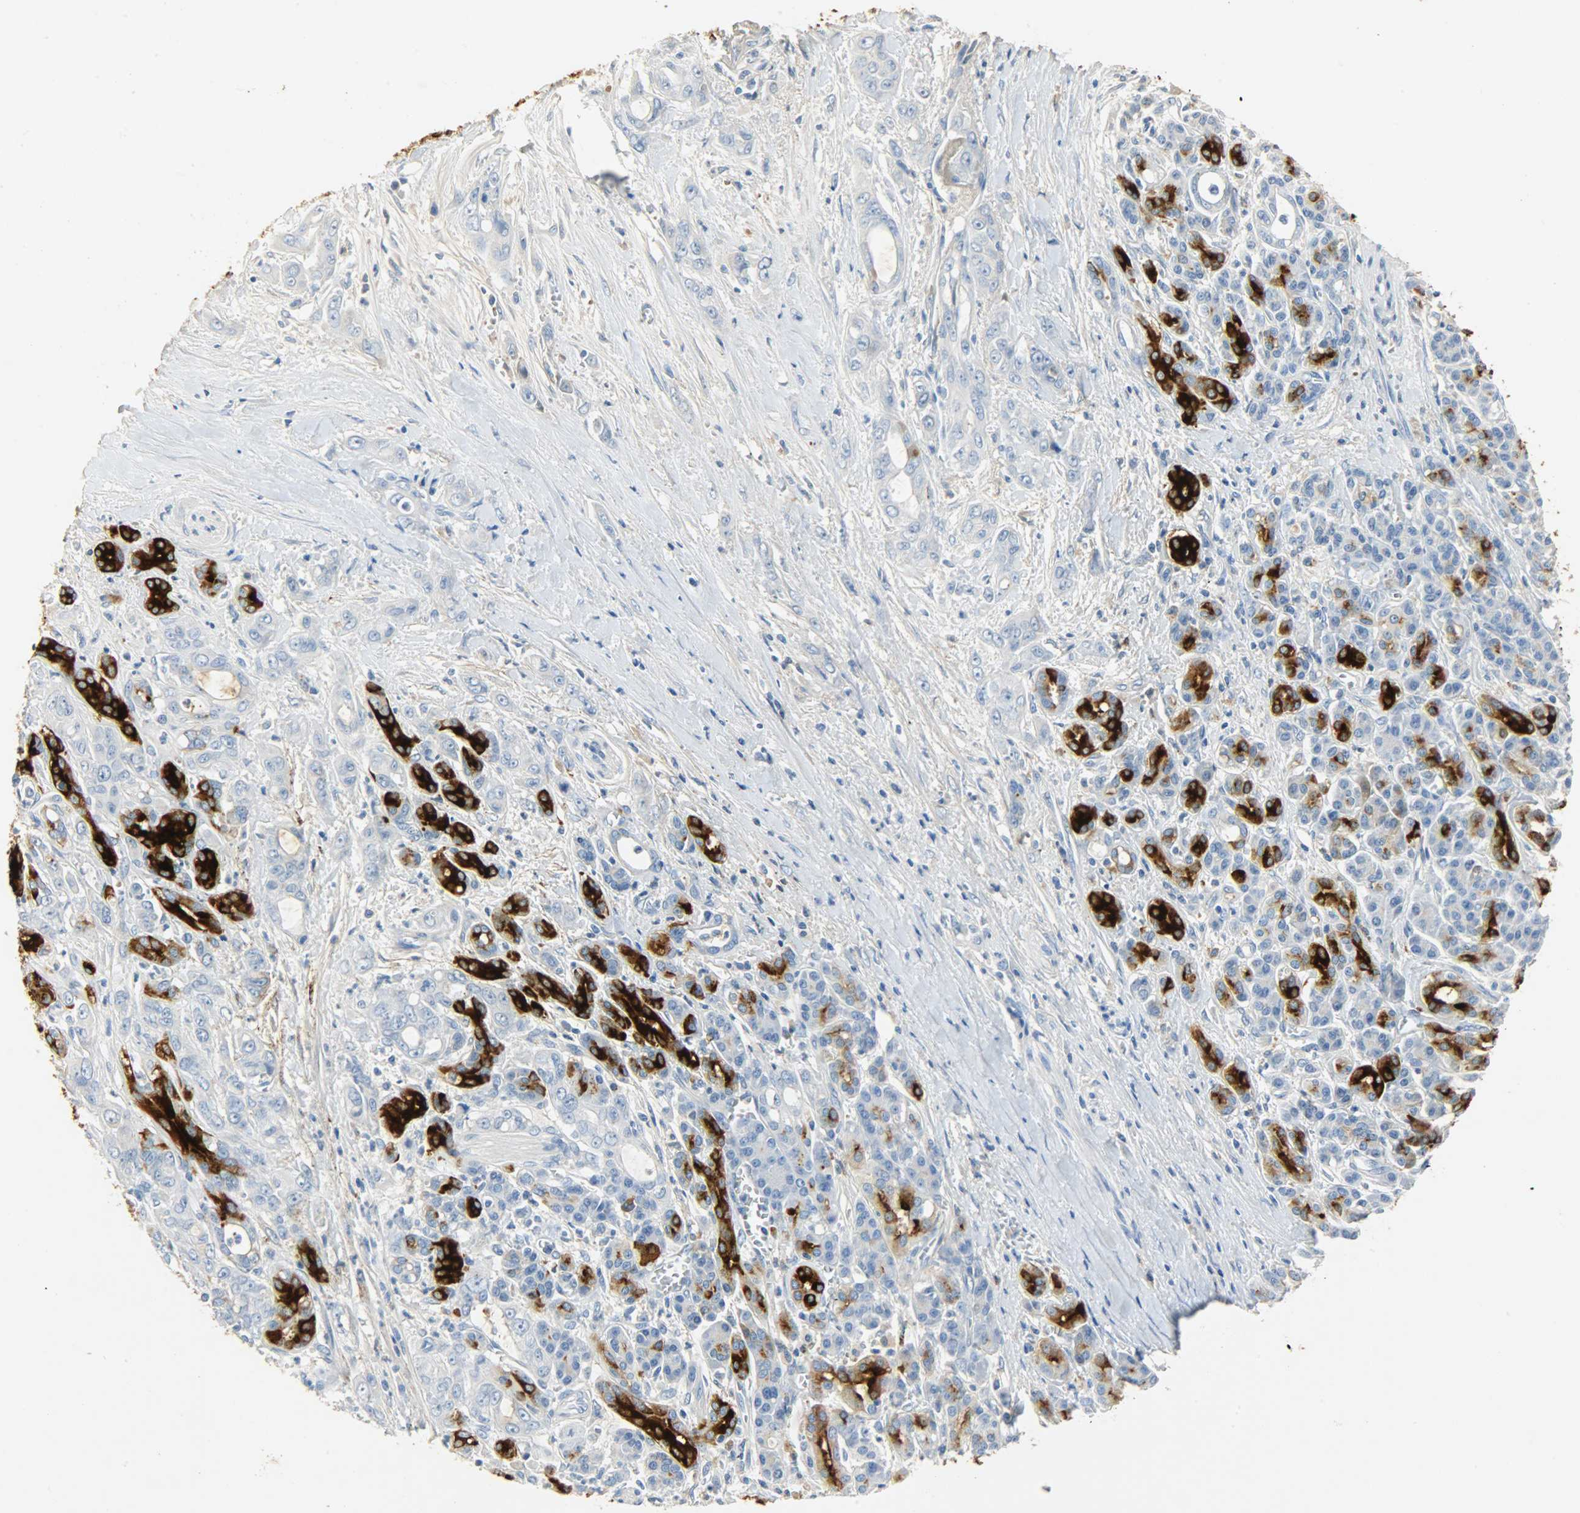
{"staining": {"intensity": "strong", "quantity": "25%-75%", "location": "cytoplasmic/membranous"}, "tissue": "pancreatic cancer", "cell_type": "Tumor cells", "image_type": "cancer", "snomed": [{"axis": "morphology", "description": "Adenocarcinoma, NOS"}, {"axis": "topography", "description": "Pancreas"}], "caption": "Pancreatic cancer (adenocarcinoma) stained for a protein reveals strong cytoplasmic/membranous positivity in tumor cells.", "gene": "CRP", "patient": {"sex": "male", "age": 59}}